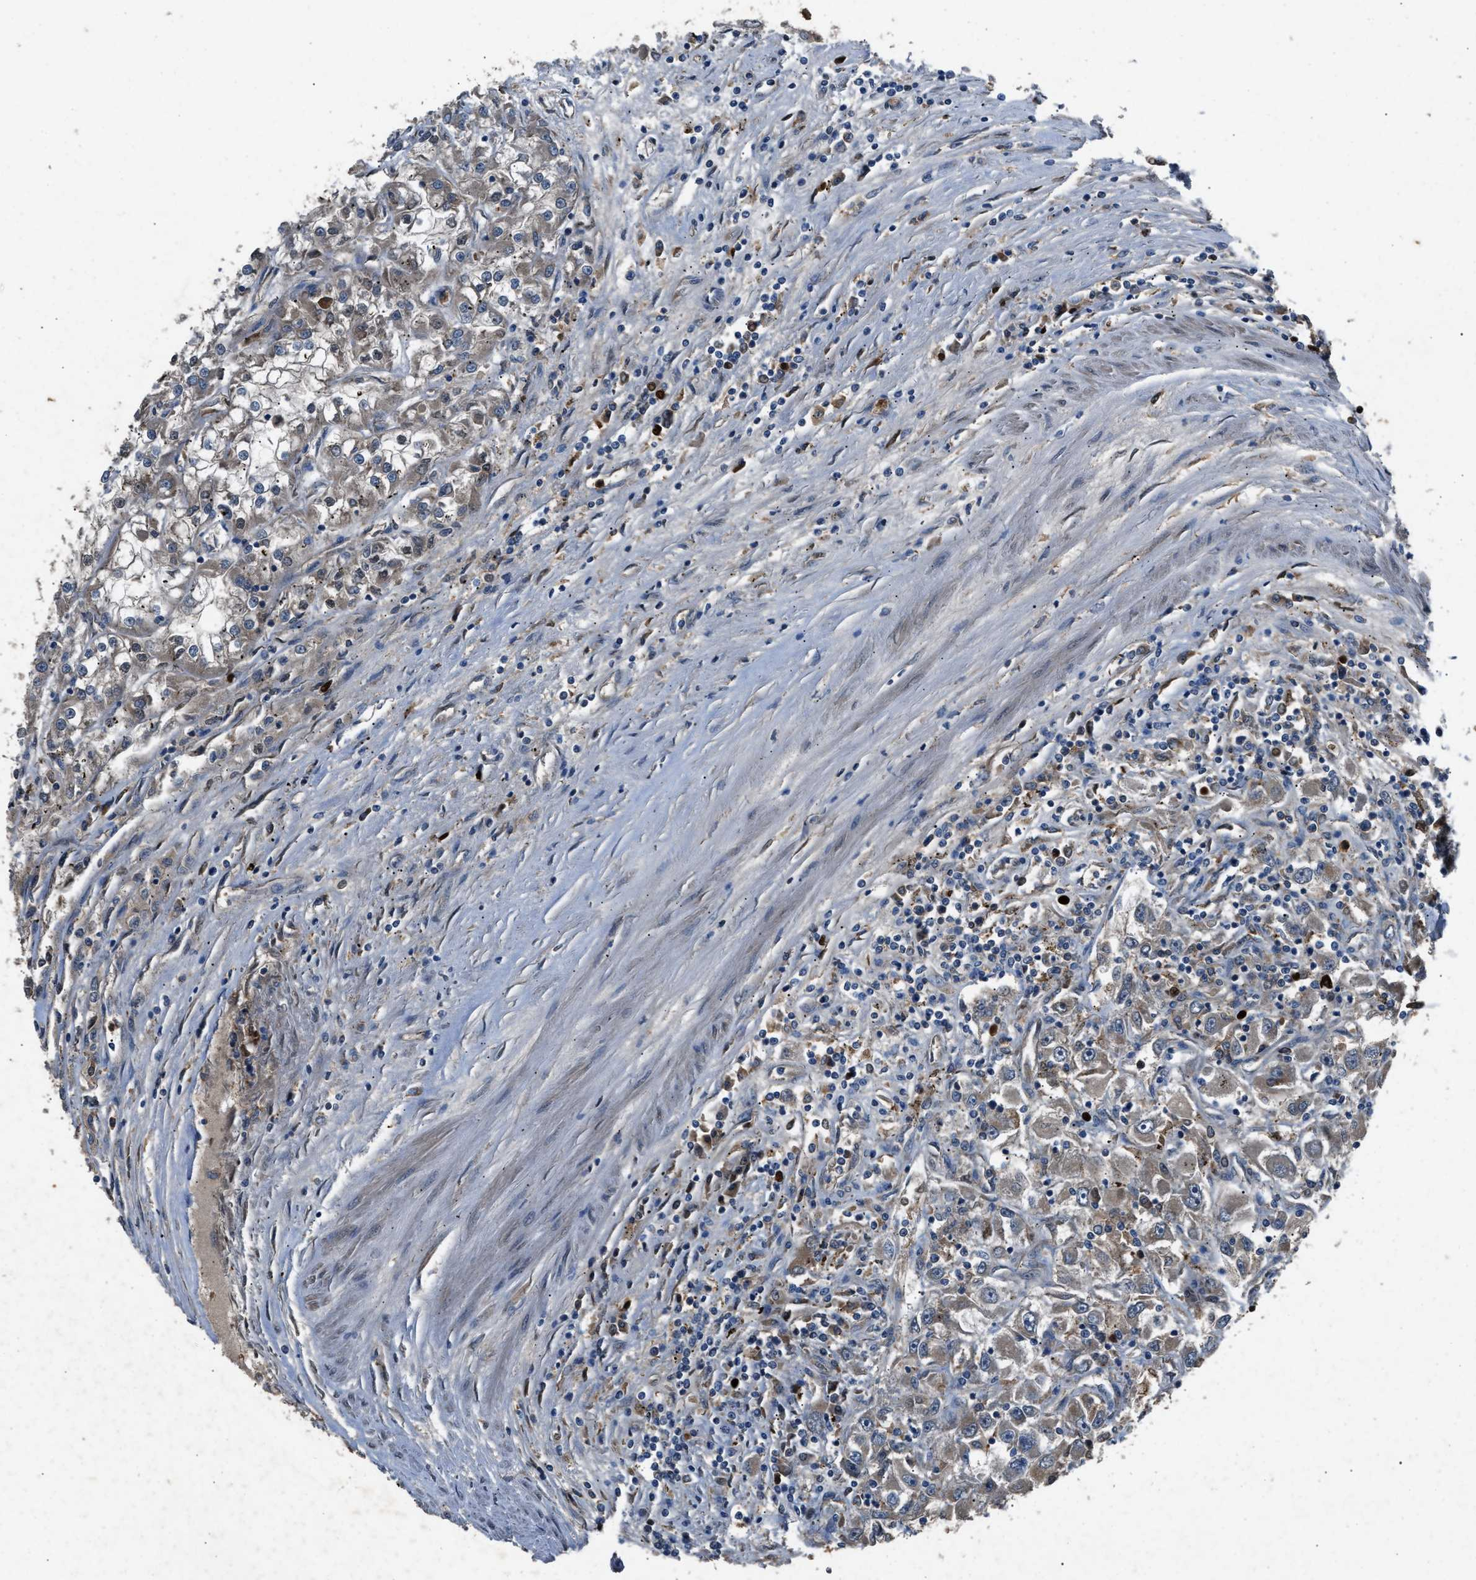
{"staining": {"intensity": "negative", "quantity": "none", "location": "none"}, "tissue": "renal cancer", "cell_type": "Tumor cells", "image_type": "cancer", "snomed": [{"axis": "morphology", "description": "Adenocarcinoma, NOS"}, {"axis": "topography", "description": "Kidney"}], "caption": "There is no significant expression in tumor cells of renal adenocarcinoma.", "gene": "PPID", "patient": {"sex": "female", "age": 52}}